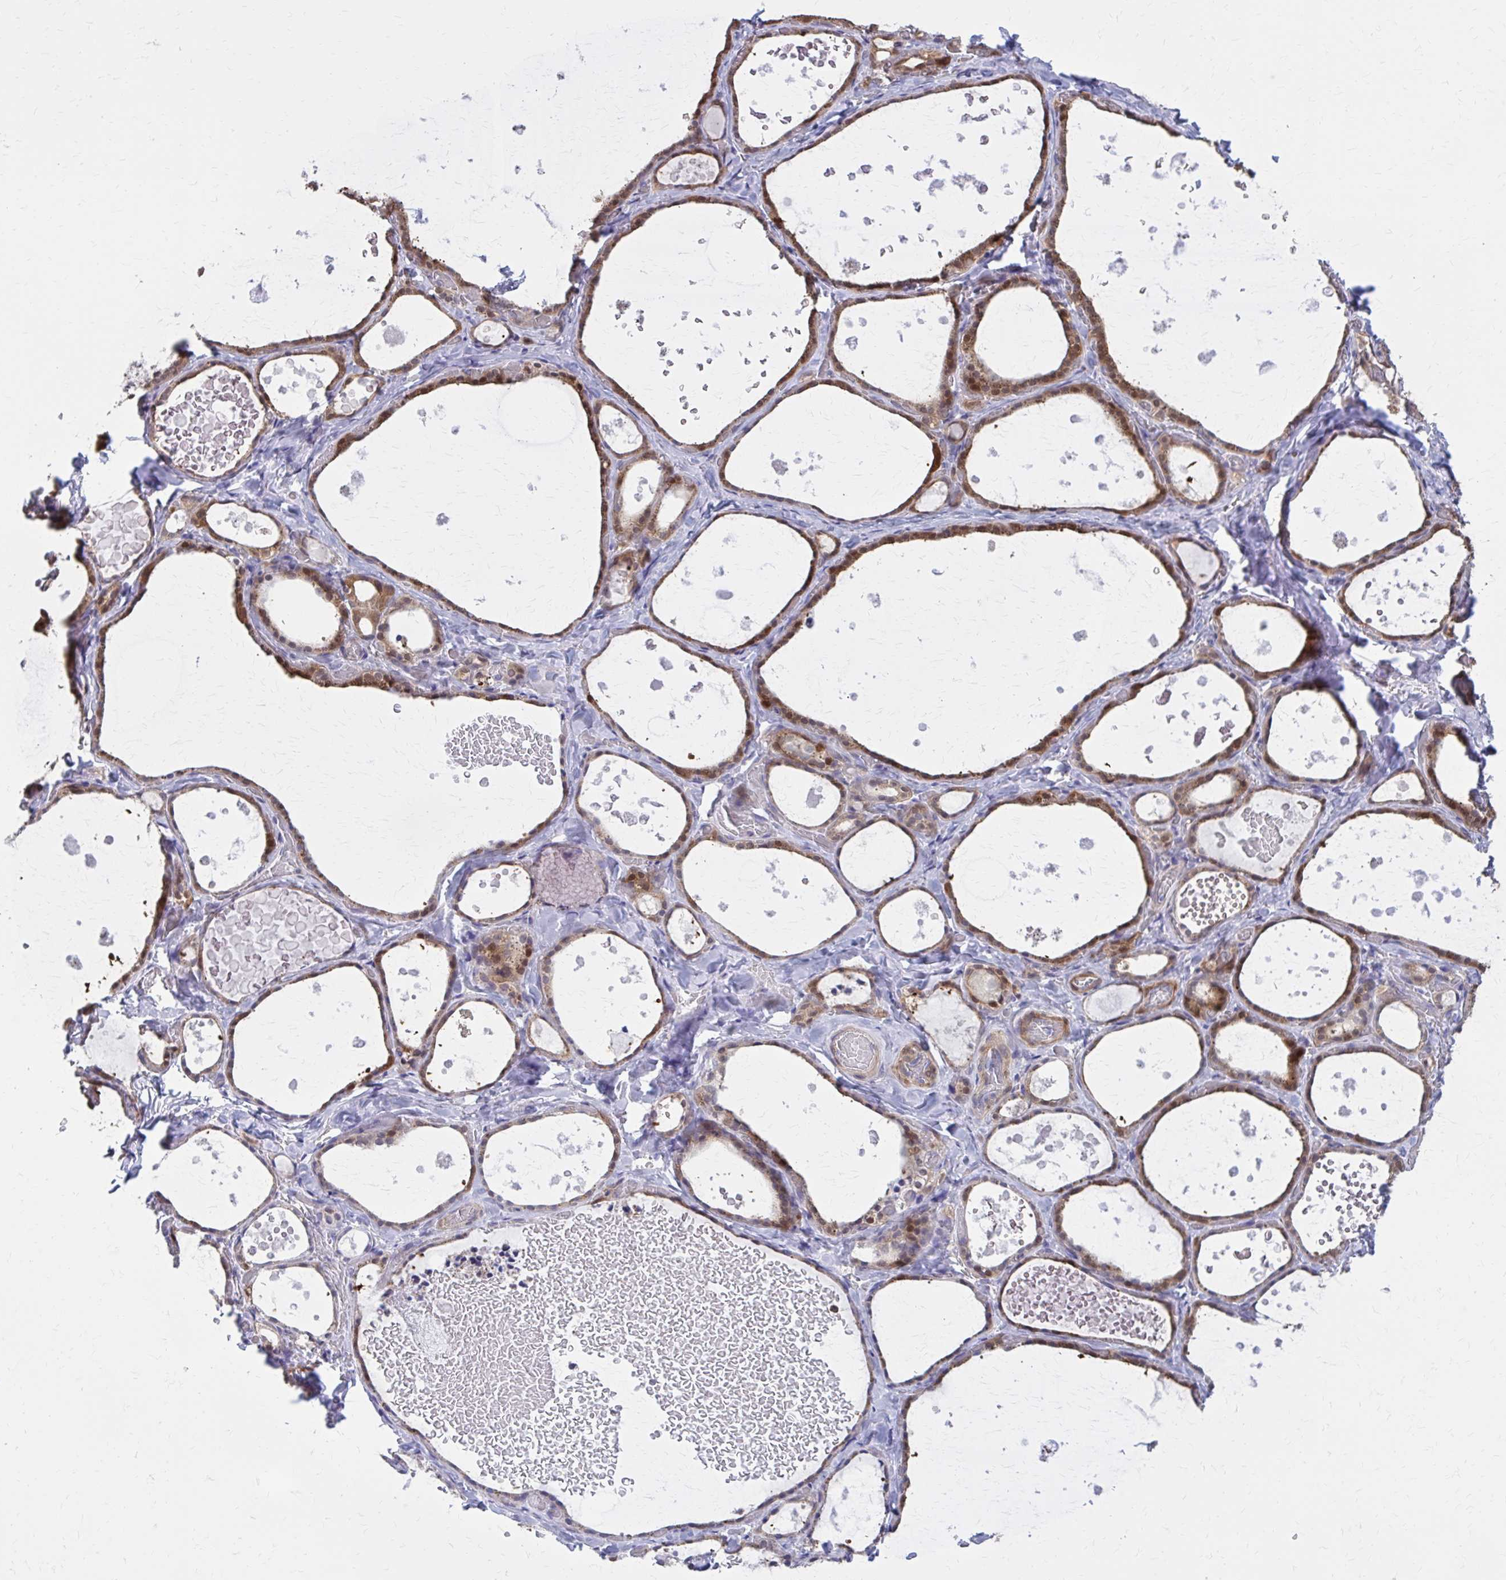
{"staining": {"intensity": "moderate", "quantity": "25%-75%", "location": "cytoplasmic/membranous"}, "tissue": "thyroid gland", "cell_type": "Glandular cells", "image_type": "normal", "snomed": [{"axis": "morphology", "description": "Normal tissue, NOS"}, {"axis": "topography", "description": "Thyroid gland"}], "caption": "DAB immunohistochemical staining of normal human thyroid gland exhibits moderate cytoplasmic/membranous protein staining in approximately 25%-75% of glandular cells.", "gene": "DBI", "patient": {"sex": "female", "age": 56}}